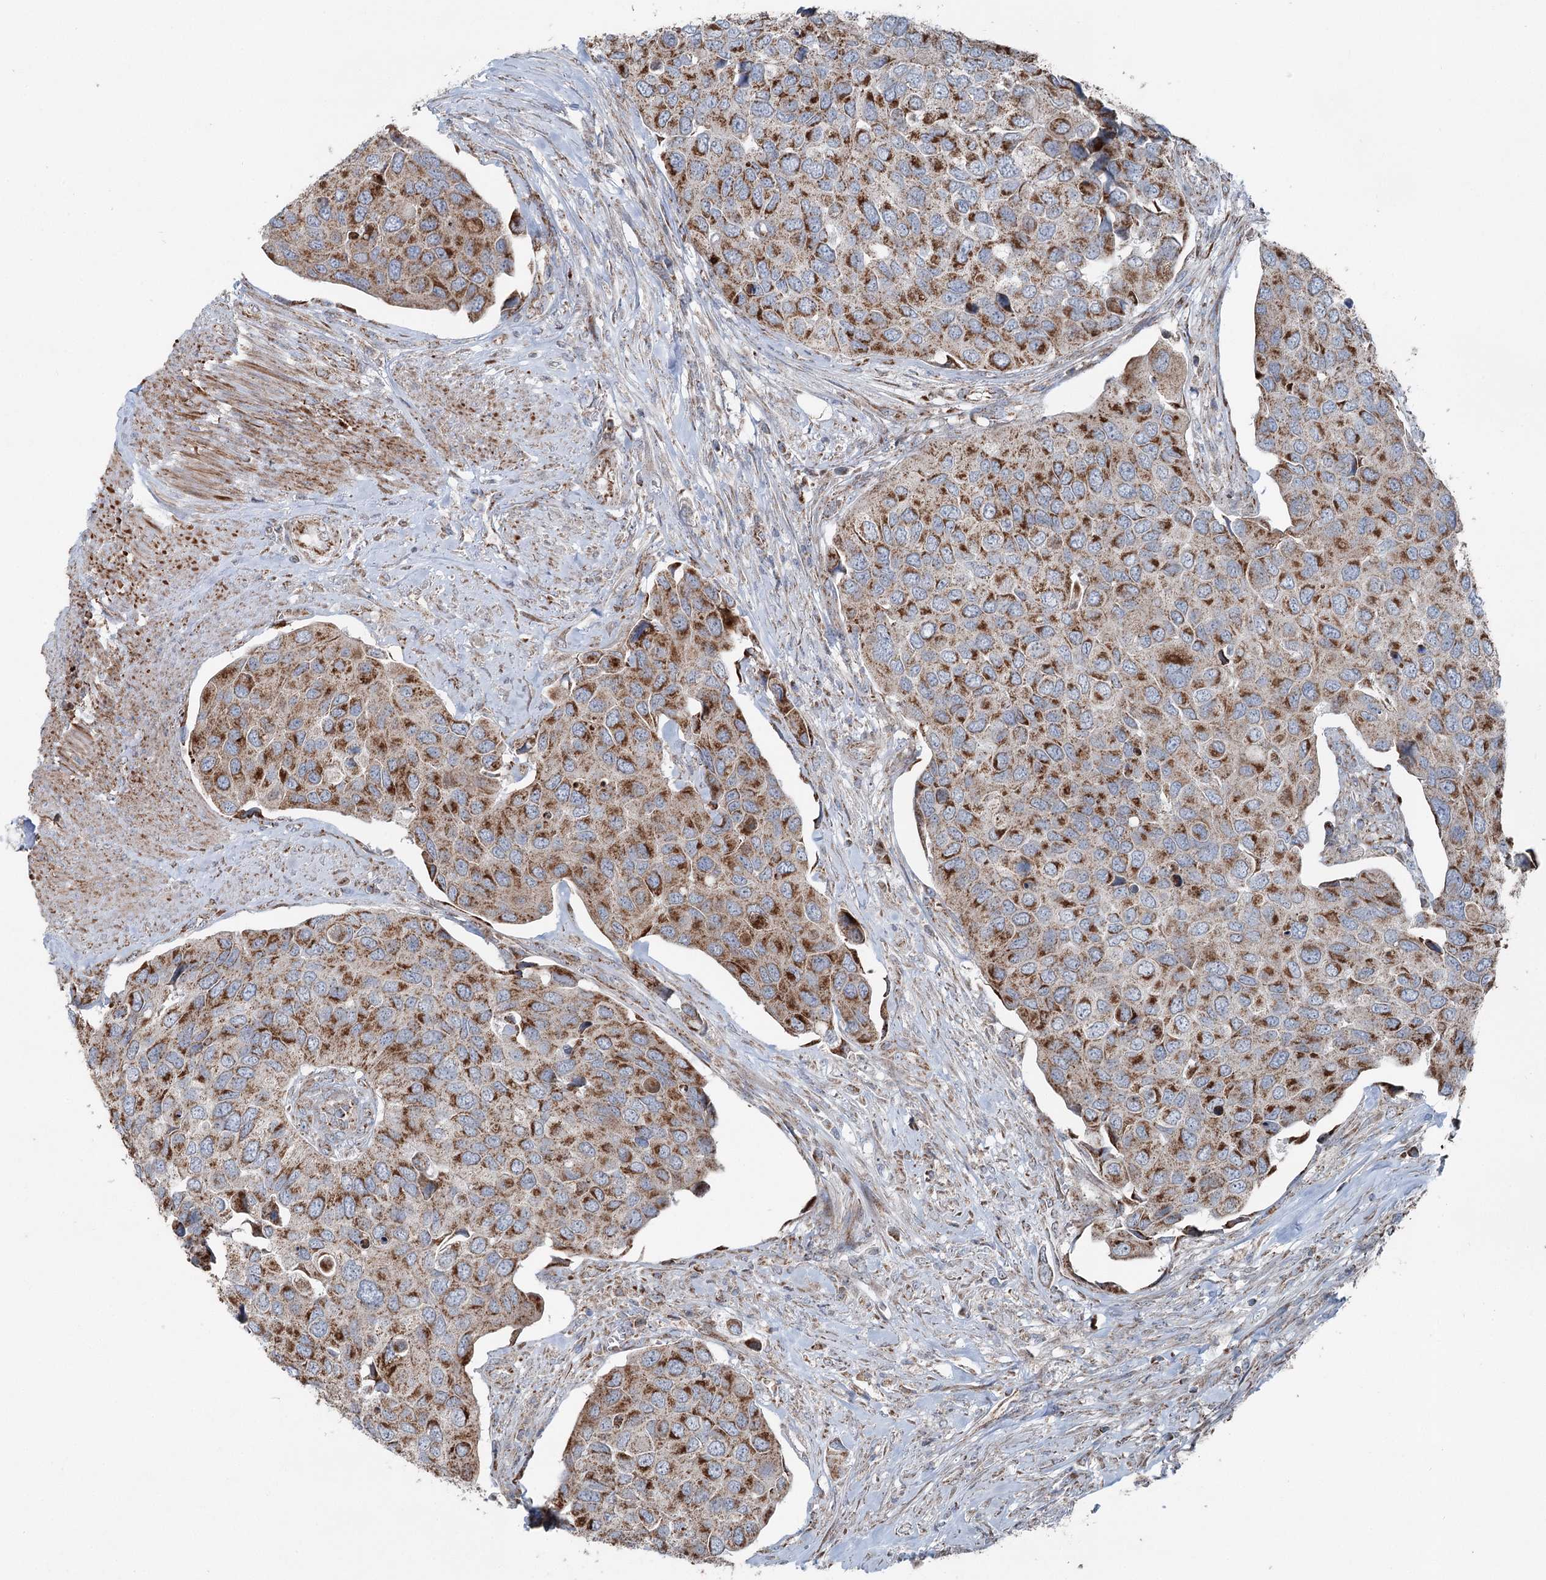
{"staining": {"intensity": "strong", "quantity": "25%-75%", "location": "cytoplasmic/membranous"}, "tissue": "urothelial cancer", "cell_type": "Tumor cells", "image_type": "cancer", "snomed": [{"axis": "morphology", "description": "Urothelial carcinoma, High grade"}, {"axis": "topography", "description": "Urinary bladder"}], "caption": "Protein expression analysis of human urothelial carcinoma (high-grade) reveals strong cytoplasmic/membranous staining in about 25%-75% of tumor cells. (IHC, brightfield microscopy, high magnification).", "gene": "UCN3", "patient": {"sex": "male", "age": 74}}